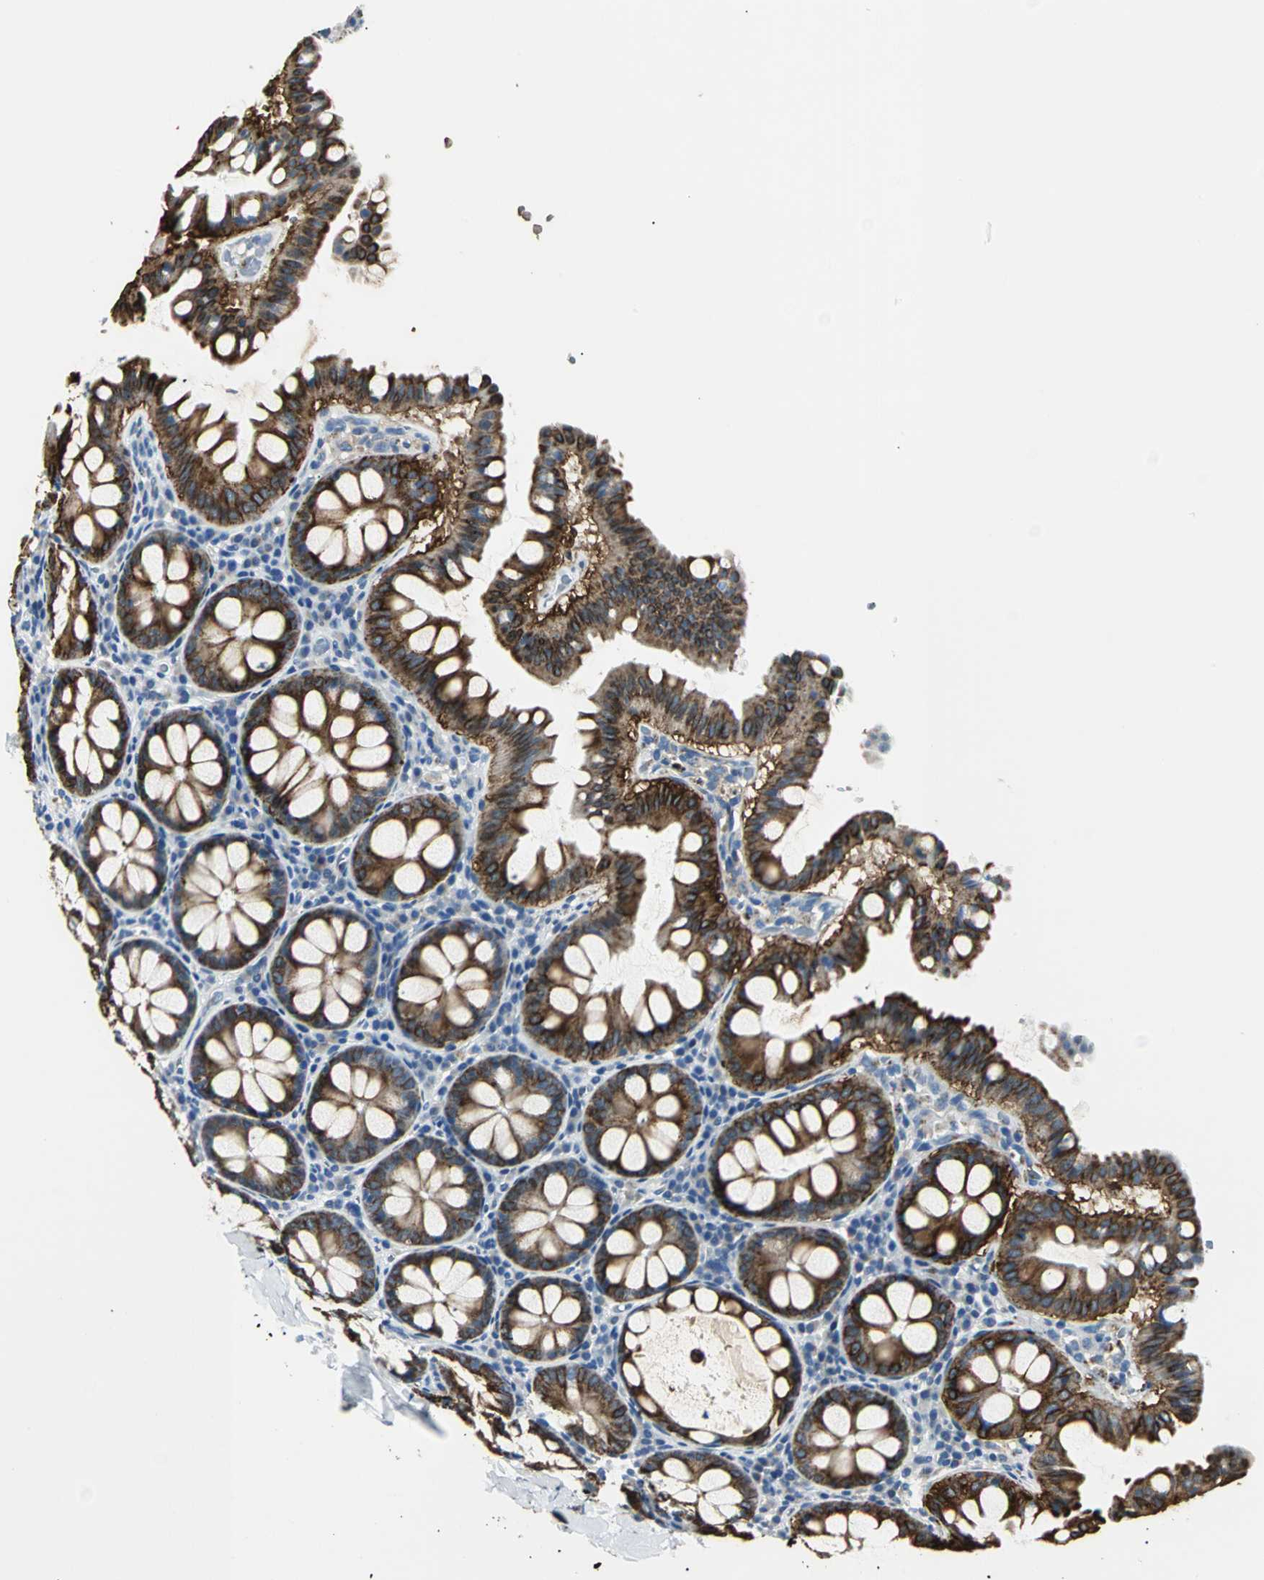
{"staining": {"intensity": "negative", "quantity": "none", "location": "none"}, "tissue": "colon", "cell_type": "Endothelial cells", "image_type": "normal", "snomed": [{"axis": "morphology", "description": "Normal tissue, NOS"}, {"axis": "topography", "description": "Colon"}], "caption": "IHC of normal human colon exhibits no positivity in endothelial cells.", "gene": "B3GNT2", "patient": {"sex": "female", "age": 61}}